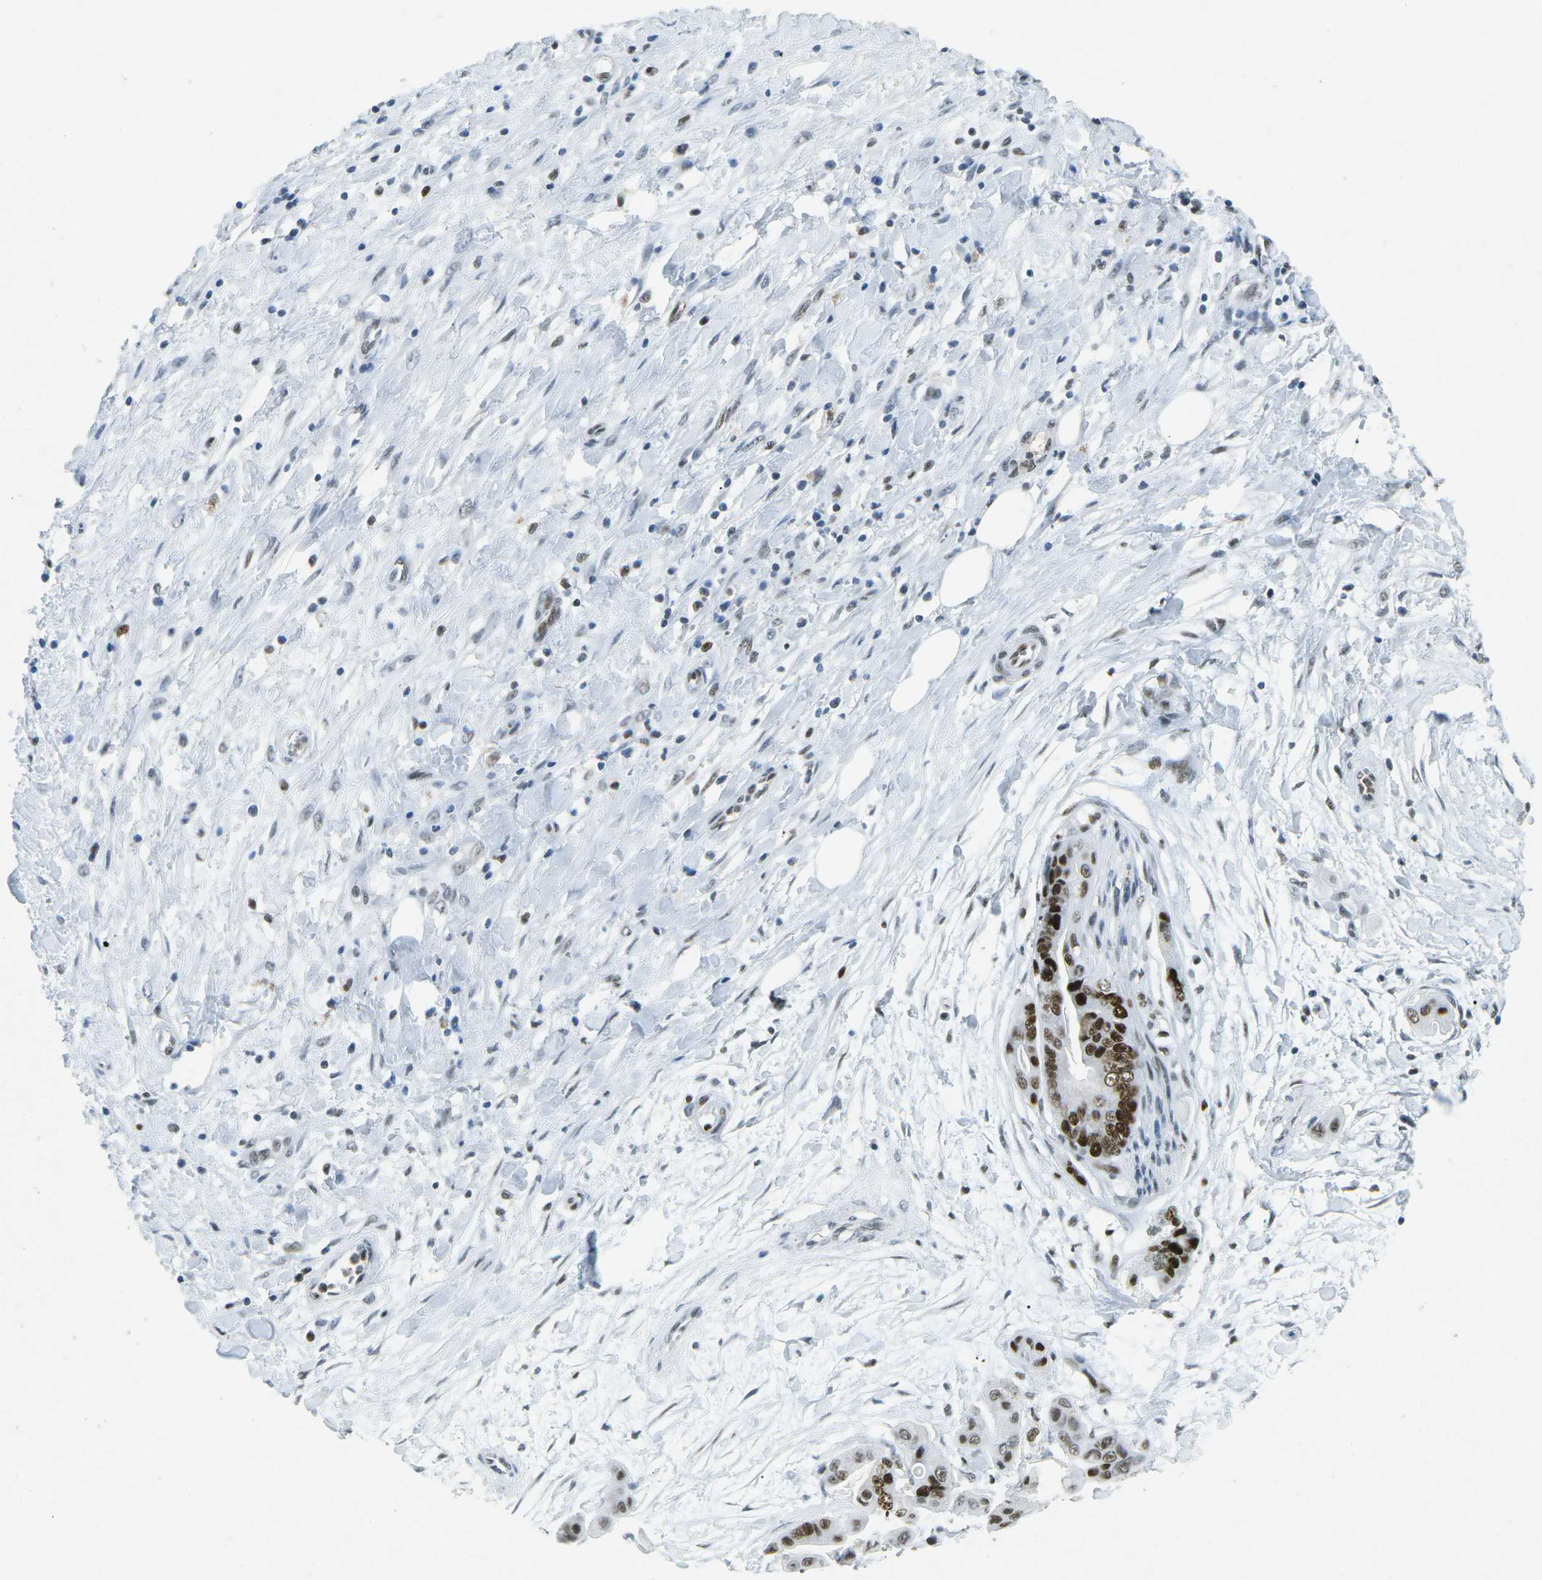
{"staining": {"intensity": "strong", "quantity": ">75%", "location": "nuclear"}, "tissue": "pancreatic cancer", "cell_type": "Tumor cells", "image_type": "cancer", "snomed": [{"axis": "morphology", "description": "Adenocarcinoma, NOS"}, {"axis": "topography", "description": "Pancreas"}], "caption": "A micrograph of adenocarcinoma (pancreatic) stained for a protein reveals strong nuclear brown staining in tumor cells. (DAB (3,3'-diaminobenzidine) = brown stain, brightfield microscopy at high magnification).", "gene": "RB1", "patient": {"sex": "female", "age": 75}}